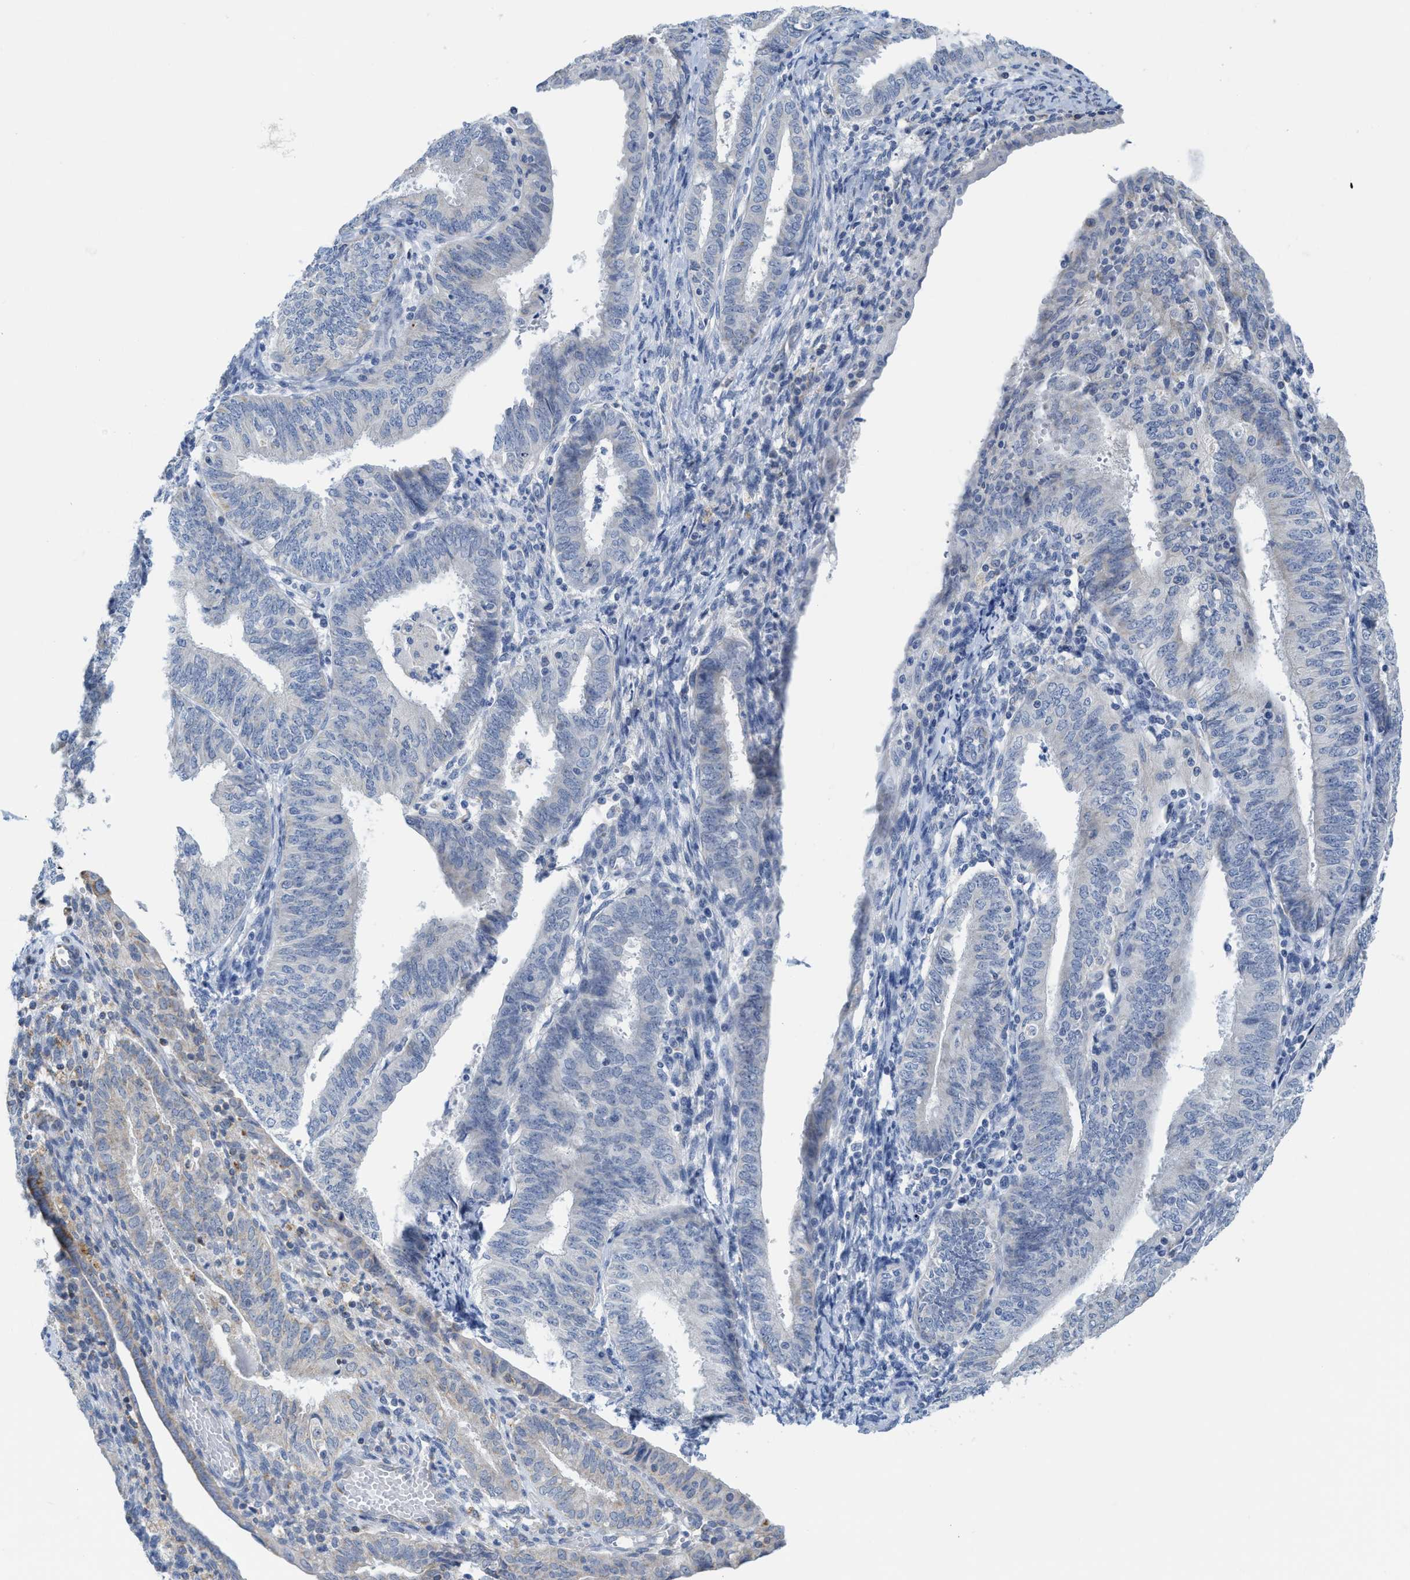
{"staining": {"intensity": "weak", "quantity": "25%-75%", "location": "cytoplasmic/membranous"}, "tissue": "endometrial cancer", "cell_type": "Tumor cells", "image_type": "cancer", "snomed": [{"axis": "morphology", "description": "Adenocarcinoma, NOS"}, {"axis": "topography", "description": "Endometrium"}], "caption": "Immunohistochemical staining of human endometrial cancer displays low levels of weak cytoplasmic/membranous staining in approximately 25%-75% of tumor cells. Immunohistochemistry stains the protein of interest in brown and the nuclei are stained blue.", "gene": "GATD3", "patient": {"sex": "female", "age": 58}}